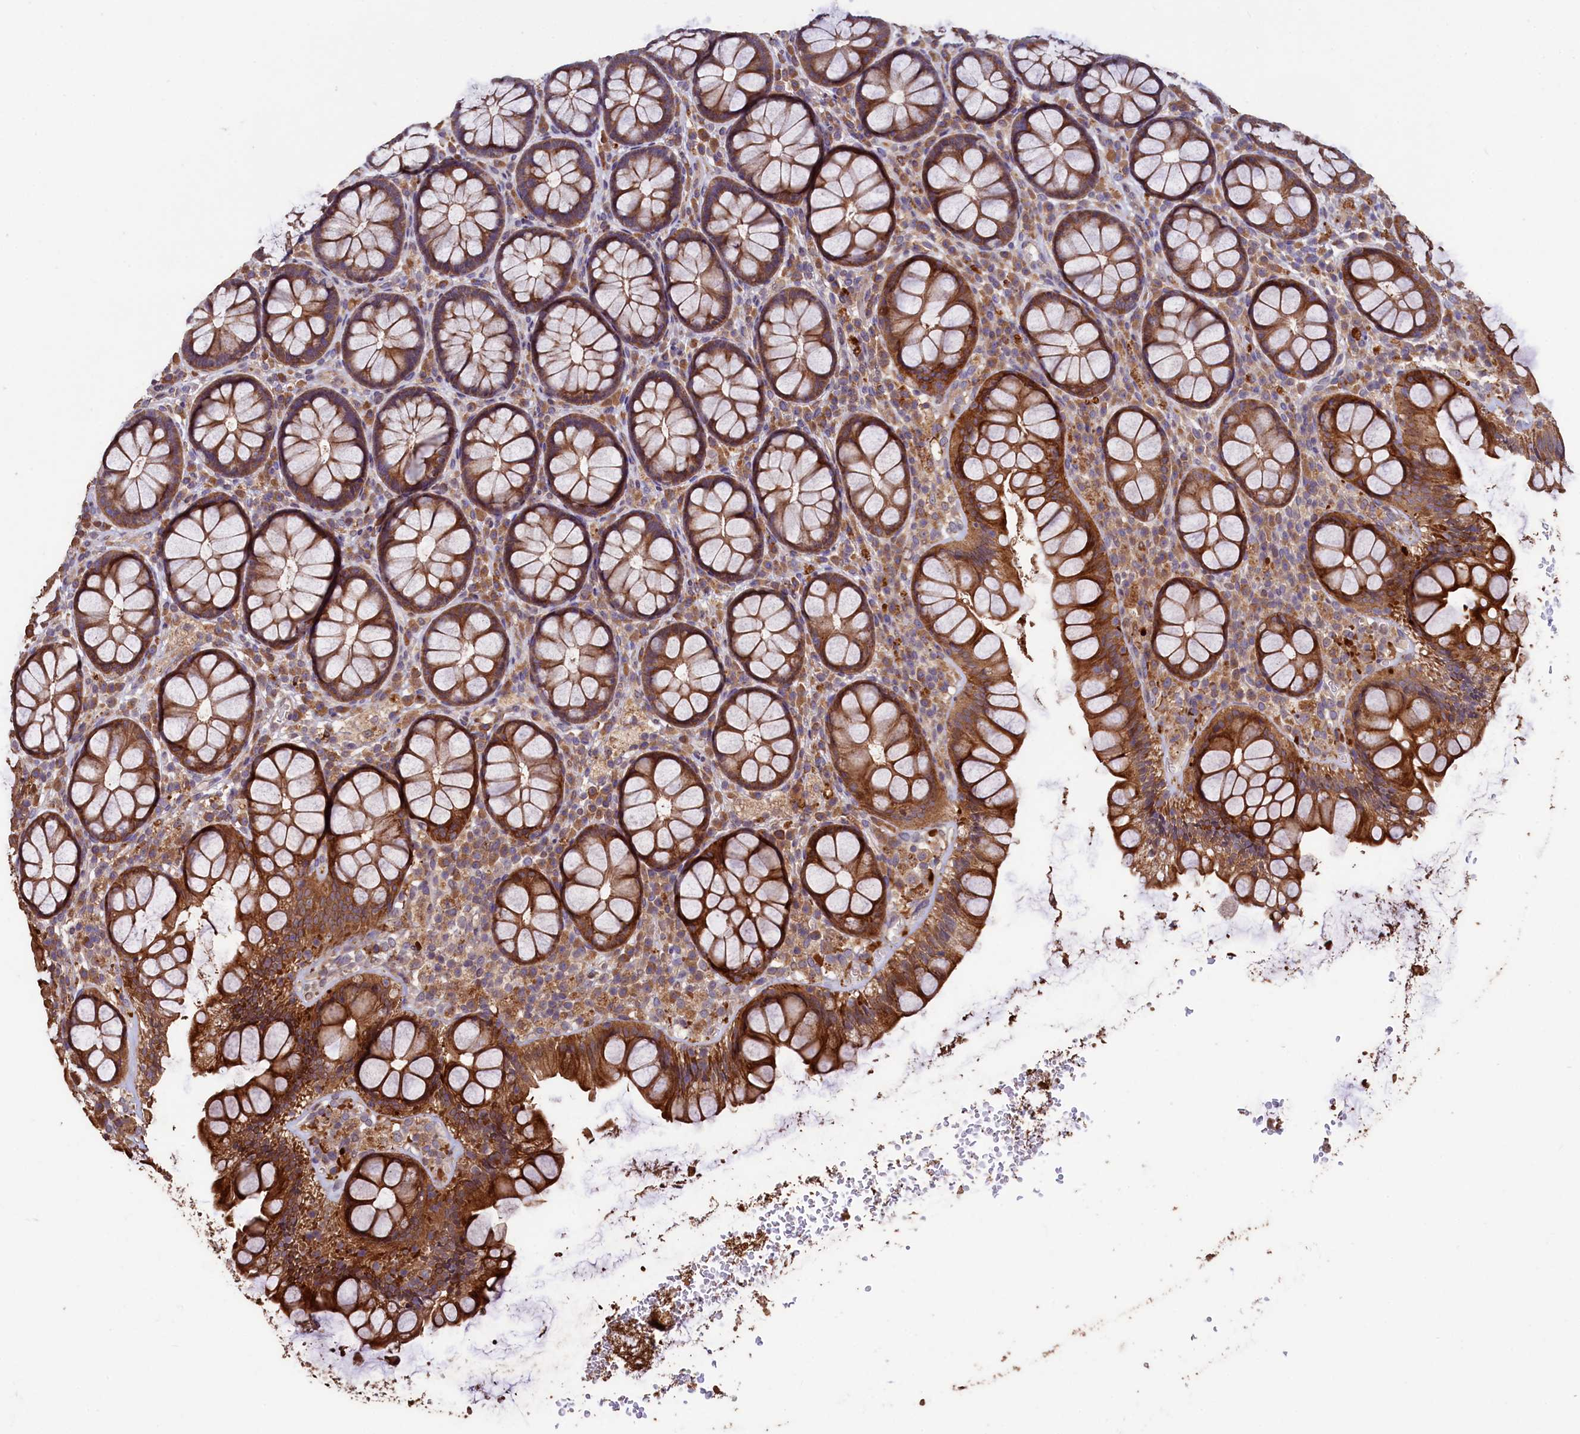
{"staining": {"intensity": "moderate", "quantity": ">75%", "location": "cytoplasmic/membranous"}, "tissue": "rectum", "cell_type": "Glandular cells", "image_type": "normal", "snomed": [{"axis": "morphology", "description": "Normal tissue, NOS"}, {"axis": "topography", "description": "Rectum"}], "caption": "Protein expression analysis of unremarkable rectum exhibits moderate cytoplasmic/membranous staining in about >75% of glandular cells. (DAB IHC, brown staining for protein, blue staining for nuclei).", "gene": "TMEM98", "patient": {"sex": "male", "age": 83}}